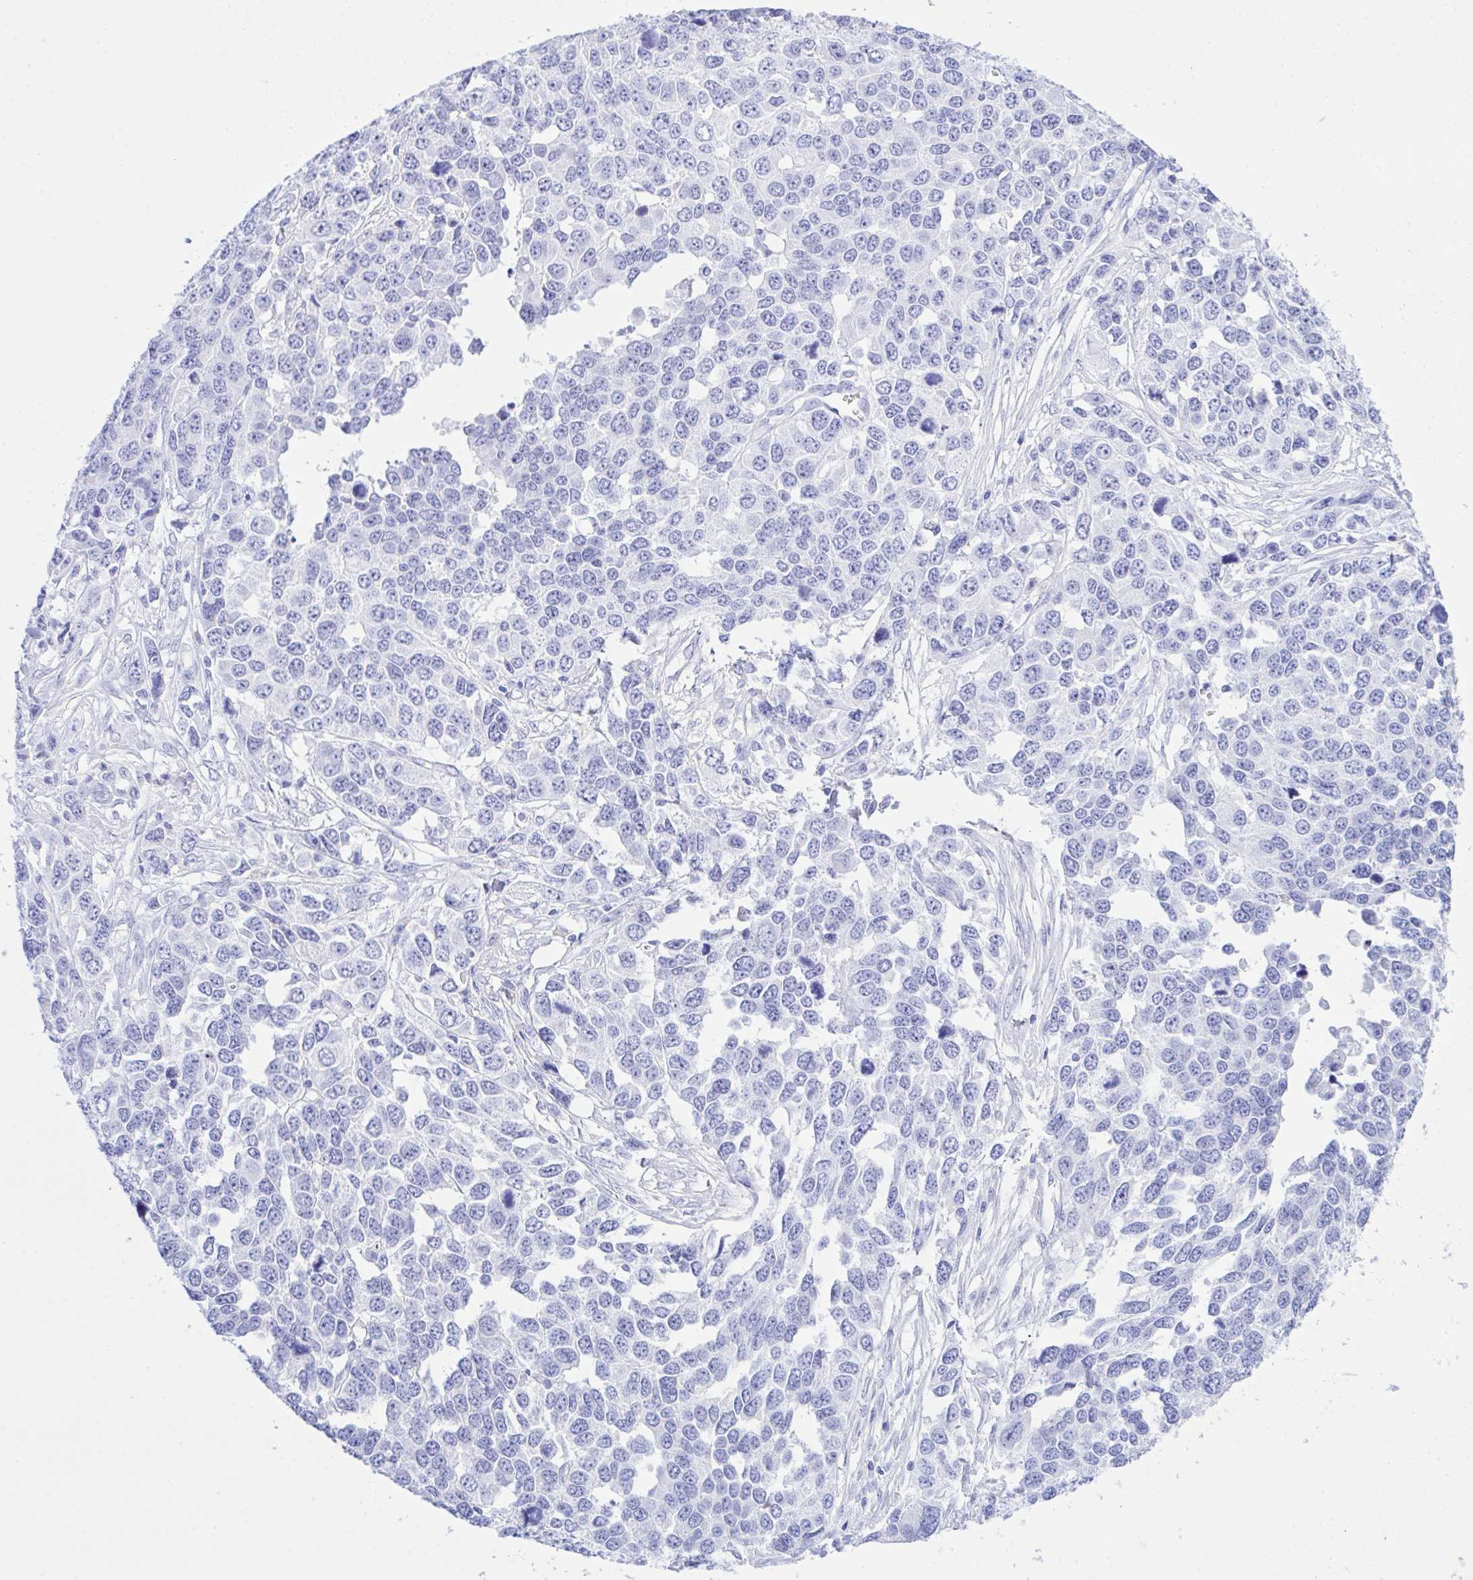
{"staining": {"intensity": "negative", "quantity": "none", "location": "none"}, "tissue": "ovarian cancer", "cell_type": "Tumor cells", "image_type": "cancer", "snomed": [{"axis": "morphology", "description": "Cystadenocarcinoma, serous, NOS"}, {"axis": "topography", "description": "Ovary"}], "caption": "Immunohistochemistry image of neoplastic tissue: ovarian cancer (serous cystadenocarcinoma) stained with DAB (3,3'-diaminobenzidine) displays no significant protein expression in tumor cells.", "gene": "SELENOV", "patient": {"sex": "female", "age": 76}}